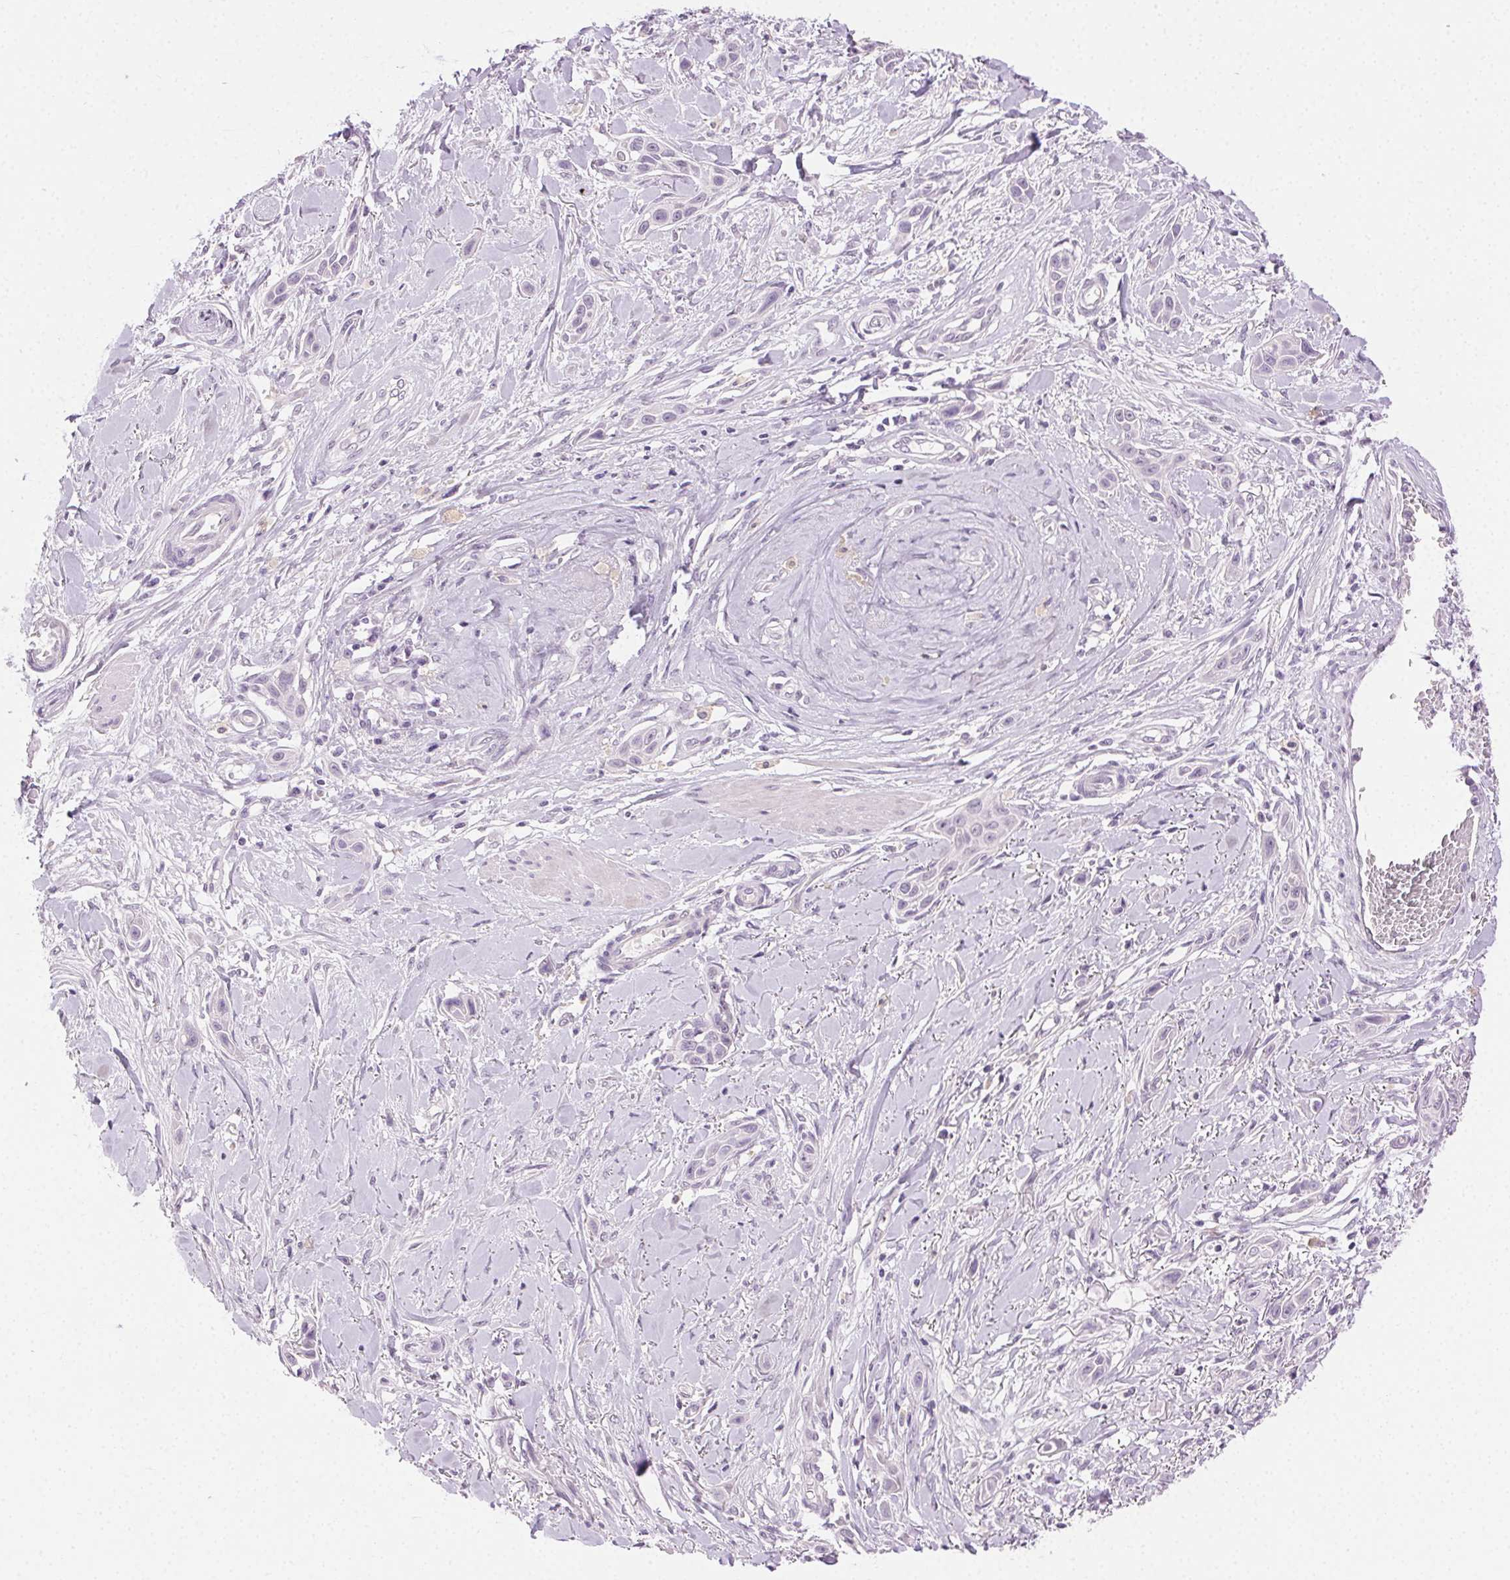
{"staining": {"intensity": "negative", "quantity": "none", "location": "none"}, "tissue": "skin cancer", "cell_type": "Tumor cells", "image_type": "cancer", "snomed": [{"axis": "morphology", "description": "Squamous cell carcinoma, NOS"}, {"axis": "topography", "description": "Skin"}], "caption": "This is an IHC photomicrograph of skin cancer (squamous cell carcinoma). There is no expression in tumor cells.", "gene": "AKAP5", "patient": {"sex": "female", "age": 69}}